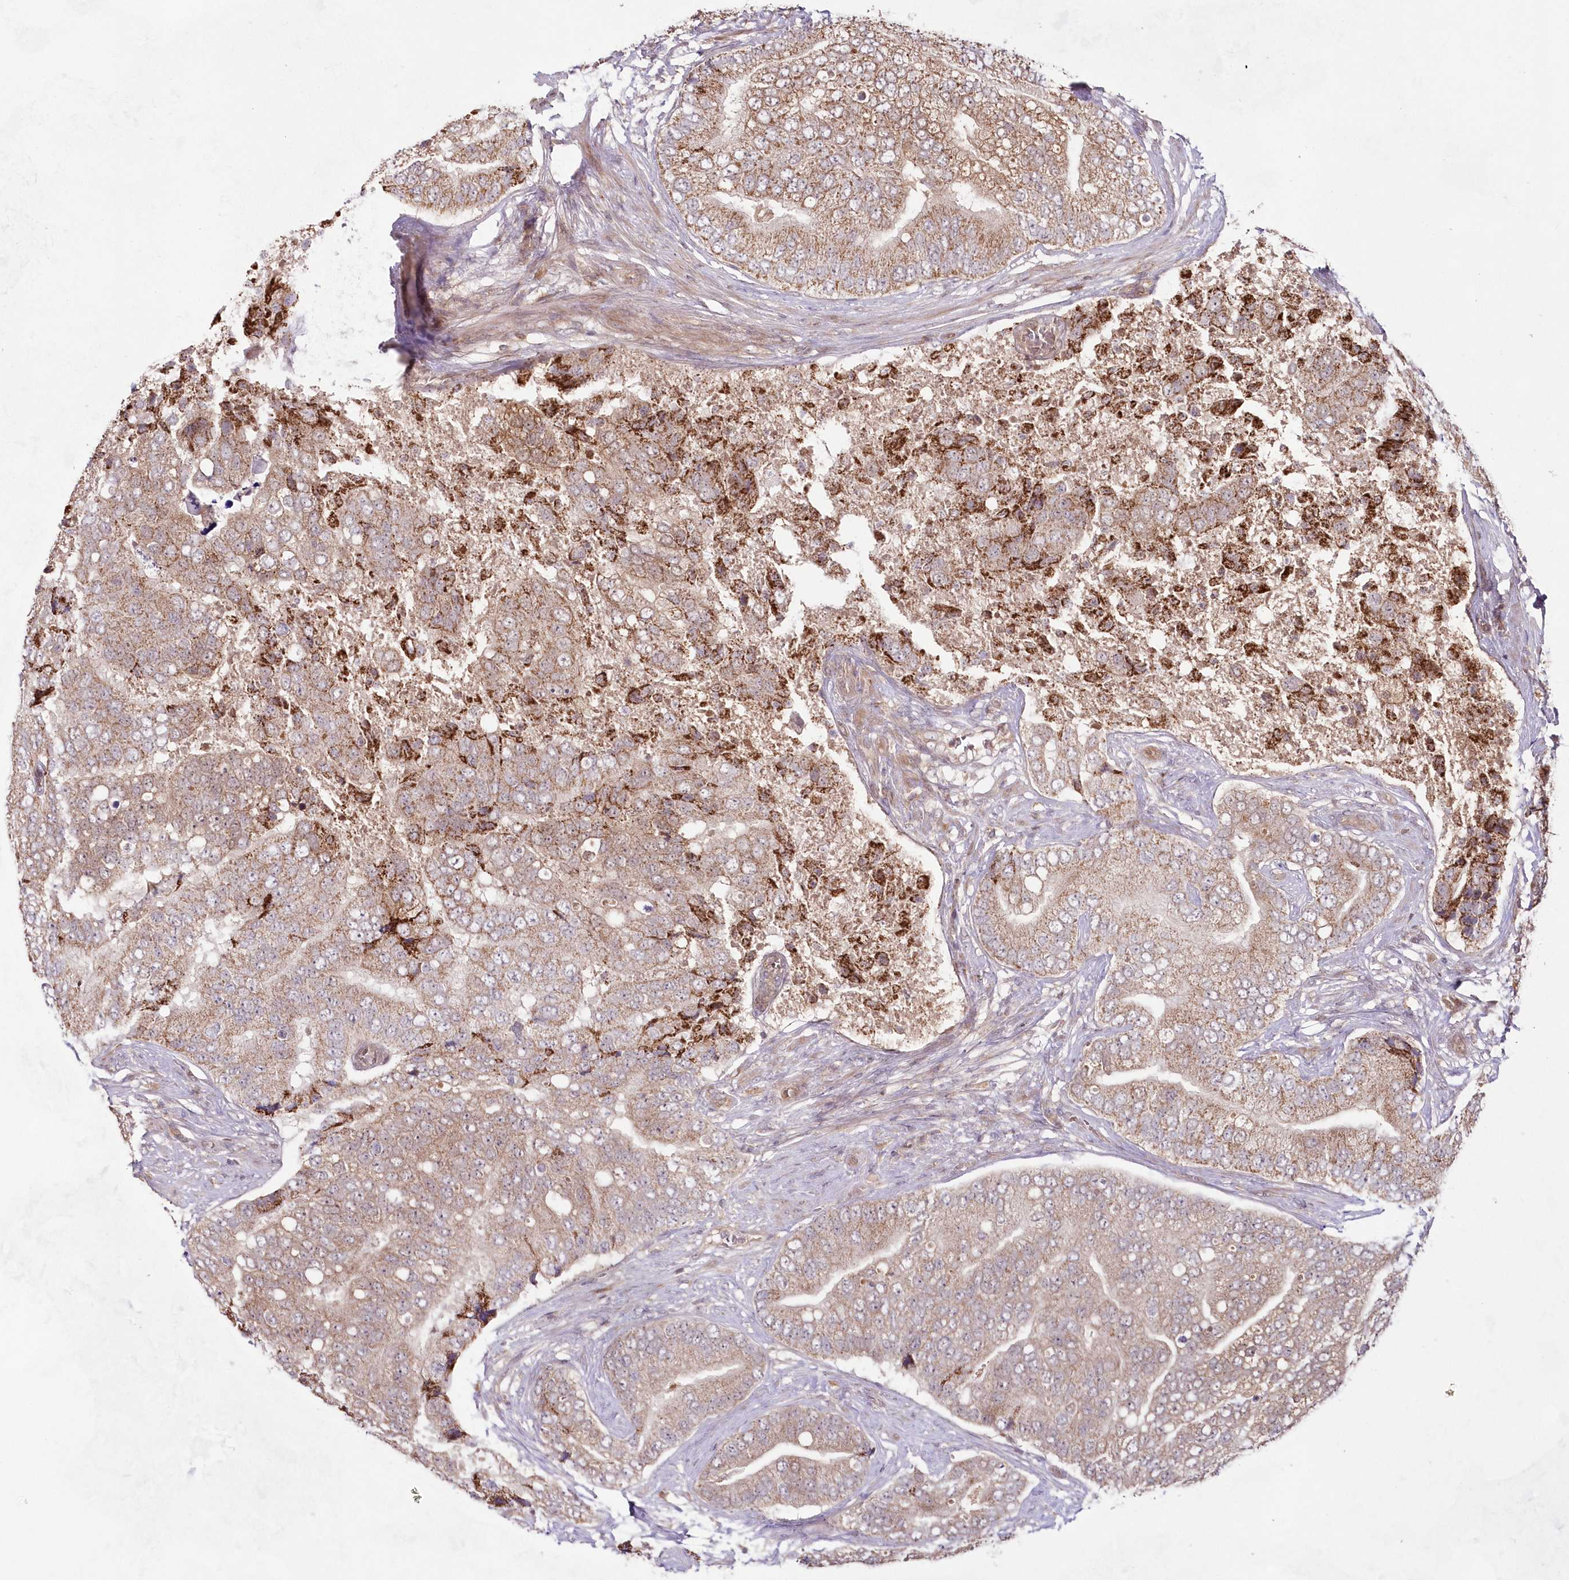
{"staining": {"intensity": "weak", "quantity": ">75%", "location": "cytoplasmic/membranous"}, "tissue": "prostate cancer", "cell_type": "Tumor cells", "image_type": "cancer", "snomed": [{"axis": "morphology", "description": "Adenocarcinoma, High grade"}, {"axis": "topography", "description": "Prostate"}], "caption": "Immunohistochemistry (IHC) staining of prostate cancer (high-grade adenocarcinoma), which reveals low levels of weak cytoplasmic/membranous expression in approximately >75% of tumor cells indicating weak cytoplasmic/membranous protein expression. The staining was performed using DAB (brown) for protein detection and nuclei were counterstained in hematoxylin (blue).", "gene": "IMPA1", "patient": {"sex": "male", "age": 70}}